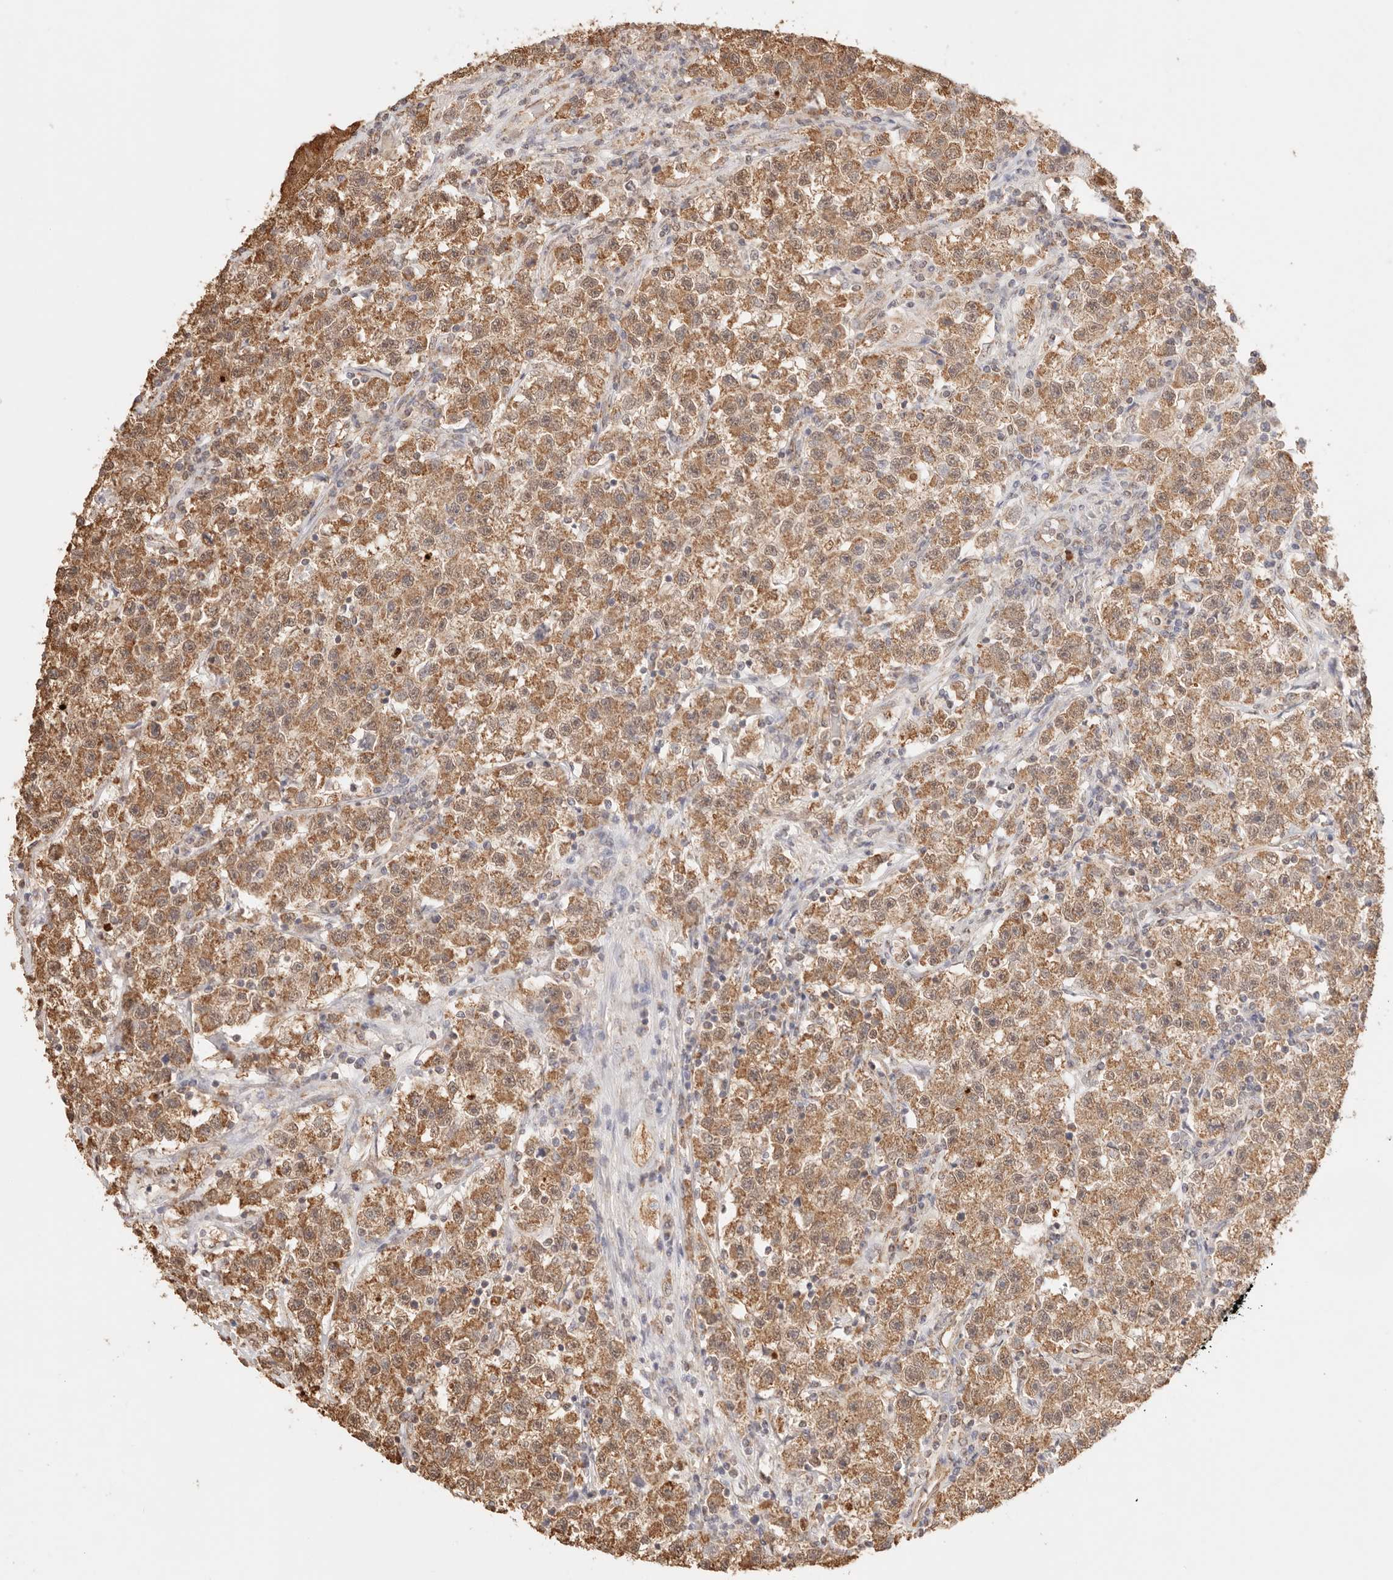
{"staining": {"intensity": "moderate", "quantity": ">75%", "location": "cytoplasmic/membranous"}, "tissue": "testis cancer", "cell_type": "Tumor cells", "image_type": "cancer", "snomed": [{"axis": "morphology", "description": "Seminoma, NOS"}, {"axis": "topography", "description": "Testis"}], "caption": "DAB immunohistochemical staining of human testis cancer shows moderate cytoplasmic/membranous protein expression in approximately >75% of tumor cells. Using DAB (brown) and hematoxylin (blue) stains, captured at high magnification using brightfield microscopy.", "gene": "IL1R2", "patient": {"sex": "male", "age": 22}}